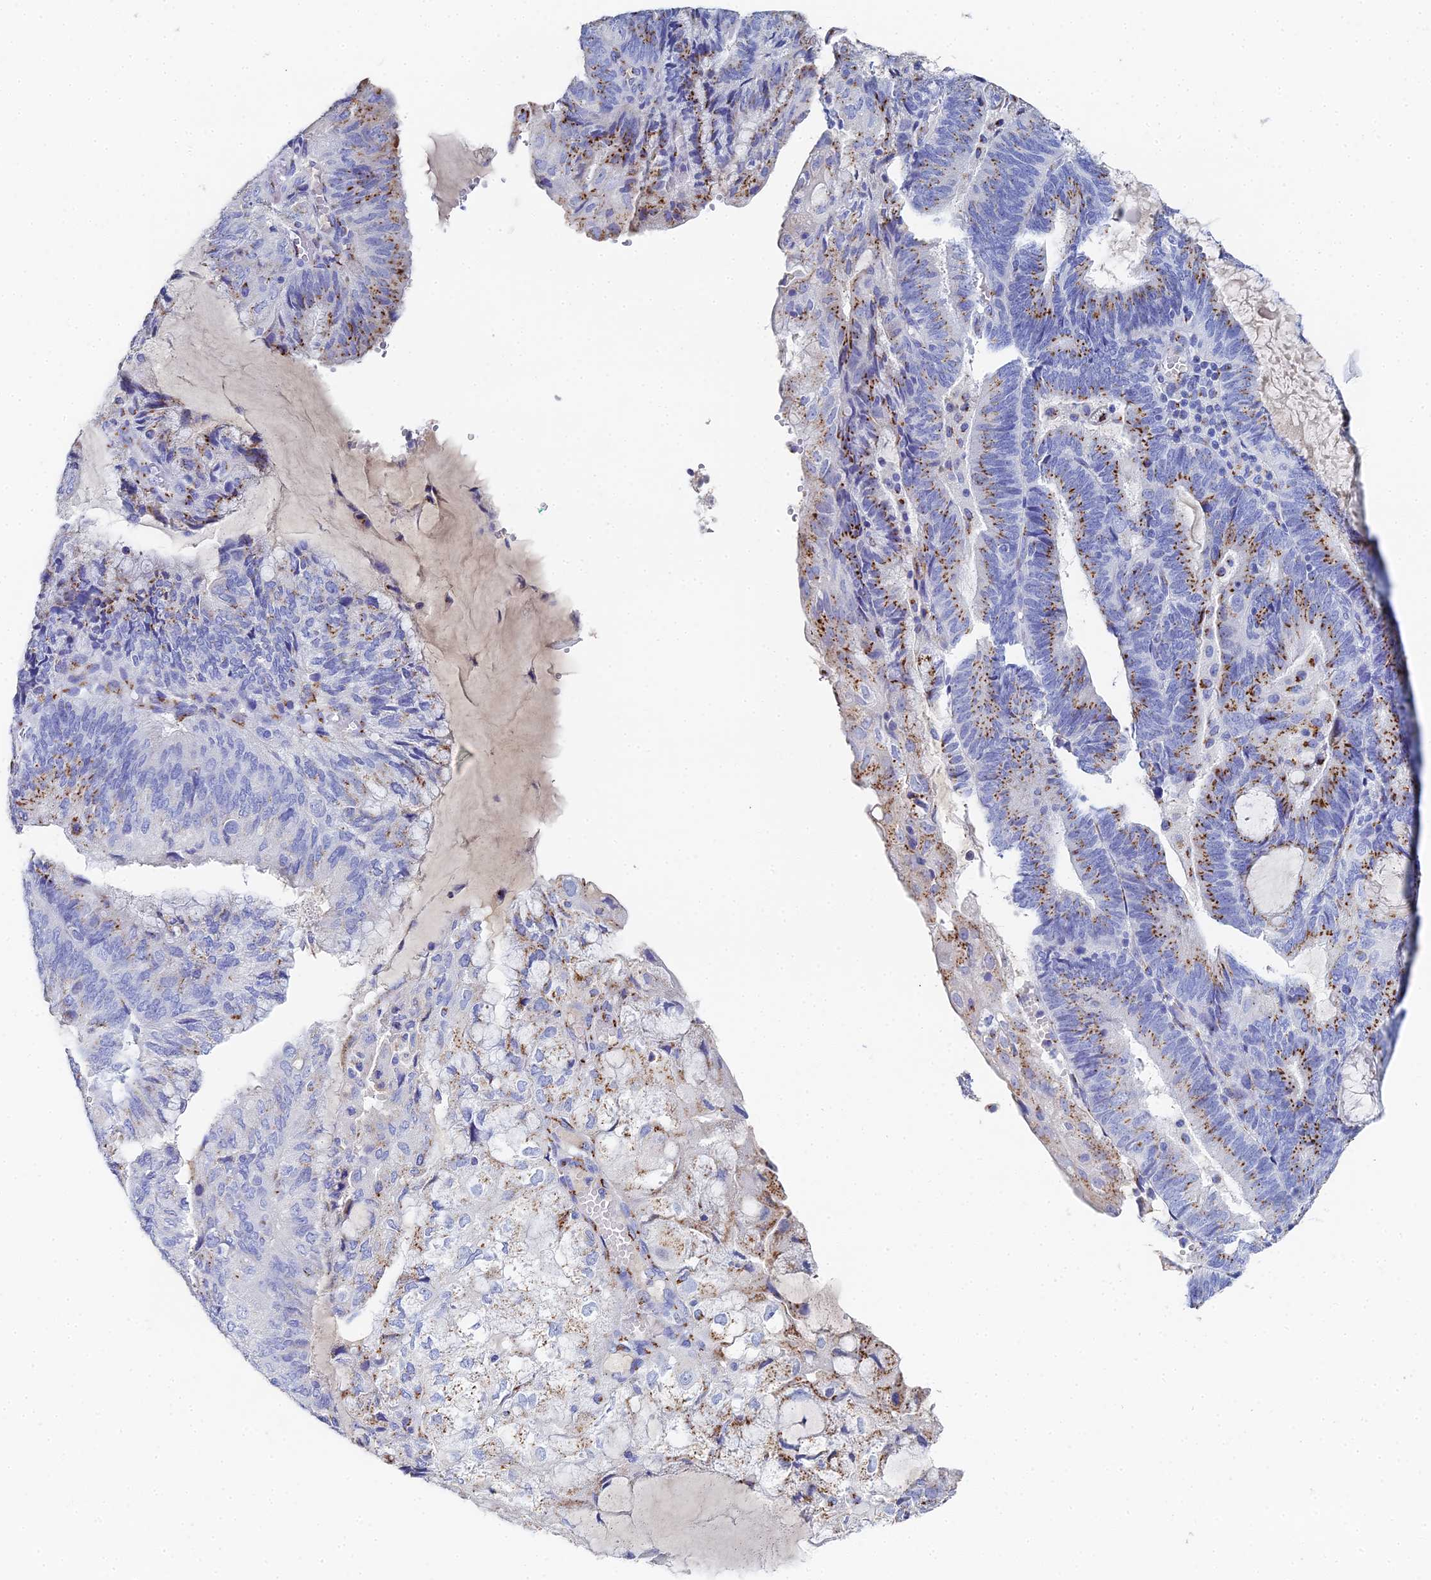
{"staining": {"intensity": "moderate", "quantity": "<25%", "location": "cytoplasmic/membranous"}, "tissue": "endometrial cancer", "cell_type": "Tumor cells", "image_type": "cancer", "snomed": [{"axis": "morphology", "description": "Adenocarcinoma, NOS"}, {"axis": "topography", "description": "Endometrium"}], "caption": "Endometrial cancer (adenocarcinoma) stained with a protein marker shows moderate staining in tumor cells.", "gene": "ENSG00000268674", "patient": {"sex": "female", "age": 81}}